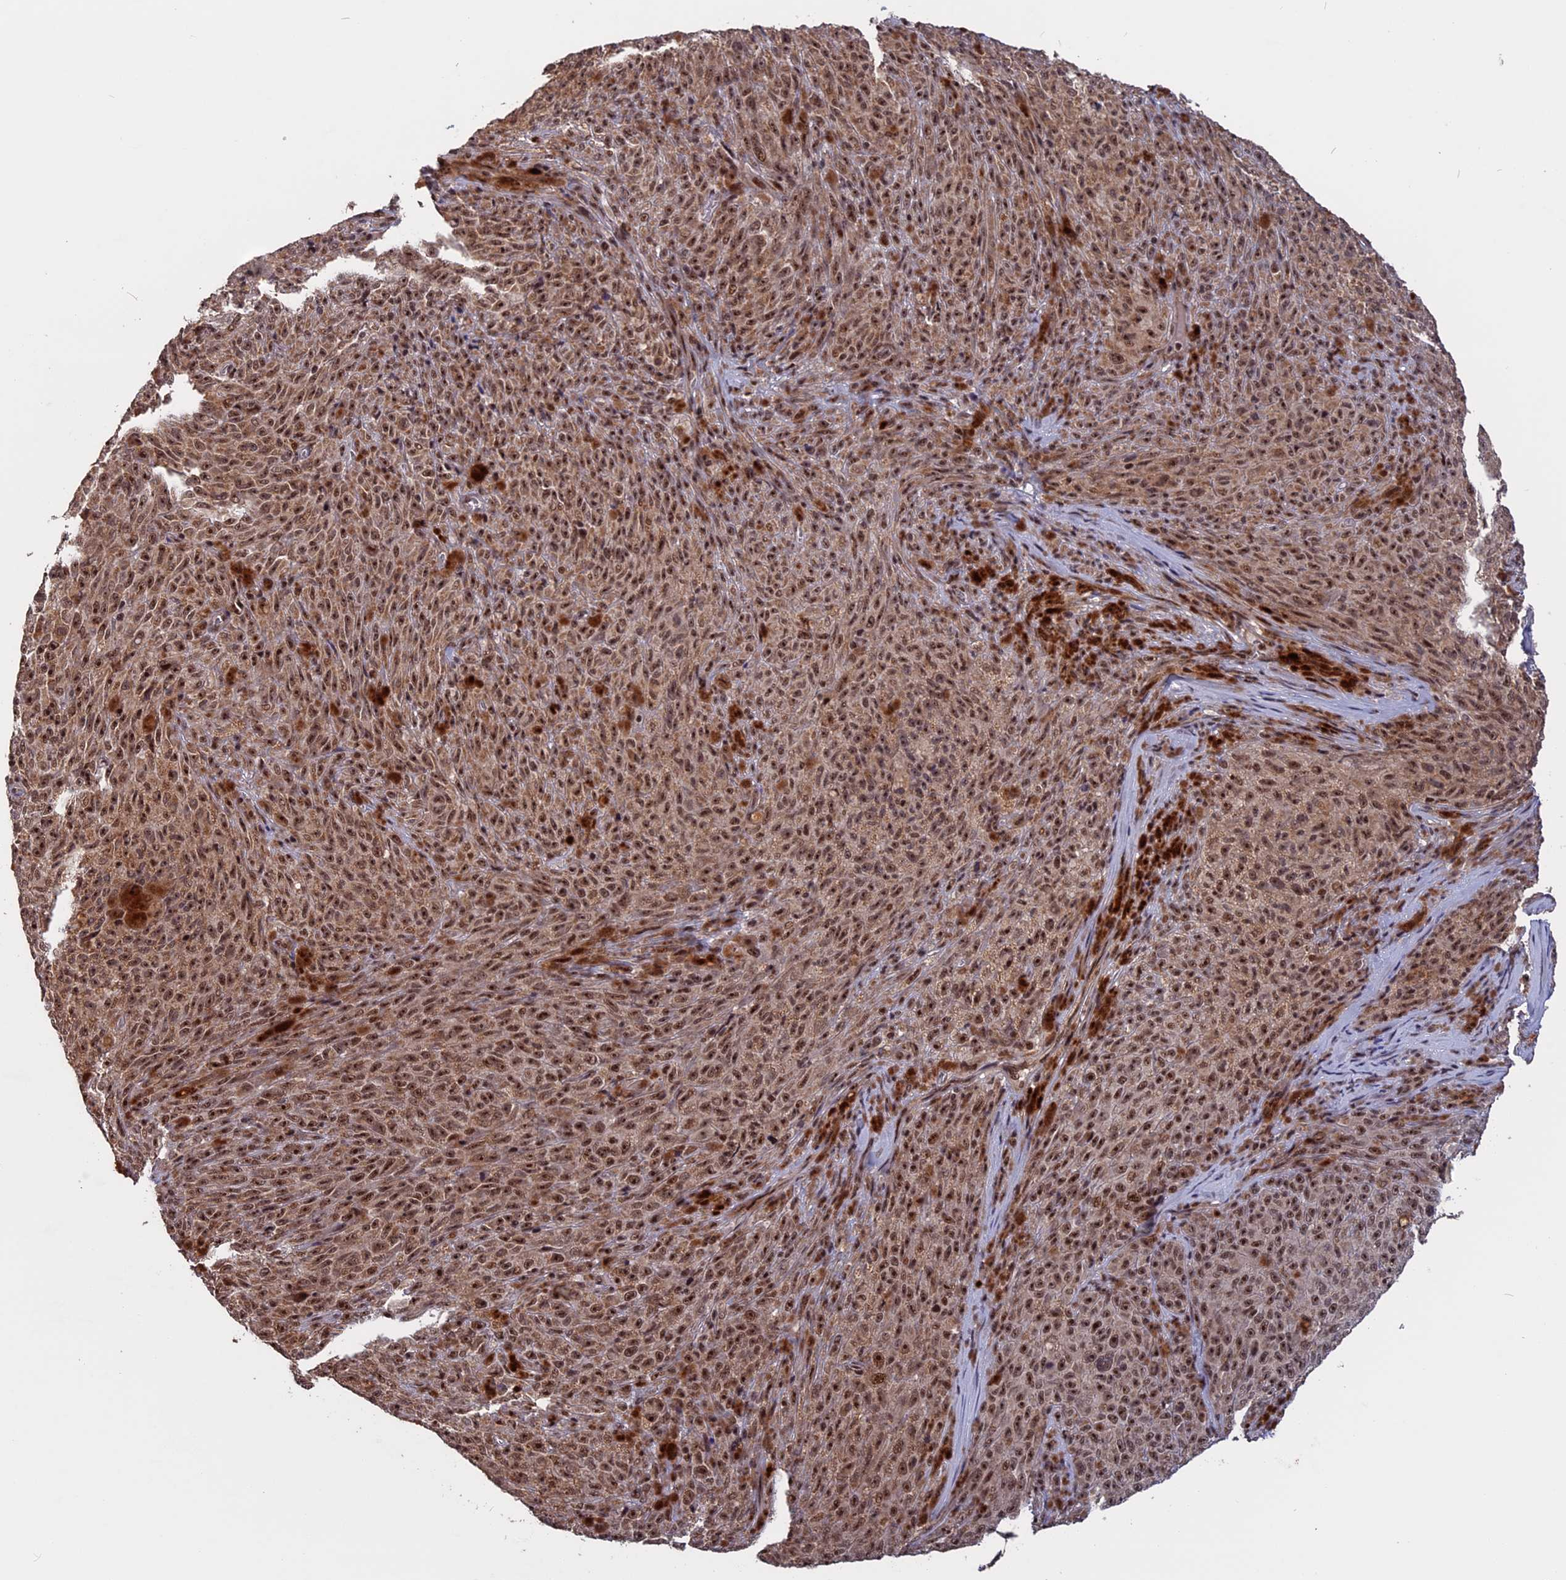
{"staining": {"intensity": "strong", "quantity": ">75%", "location": "cytoplasmic/membranous,nuclear"}, "tissue": "melanoma", "cell_type": "Tumor cells", "image_type": "cancer", "snomed": [{"axis": "morphology", "description": "Malignant melanoma, NOS"}, {"axis": "topography", "description": "Skin"}], "caption": "Protein staining by immunohistochemistry exhibits strong cytoplasmic/membranous and nuclear staining in about >75% of tumor cells in malignant melanoma.", "gene": "CACTIN", "patient": {"sex": "female", "age": 82}}